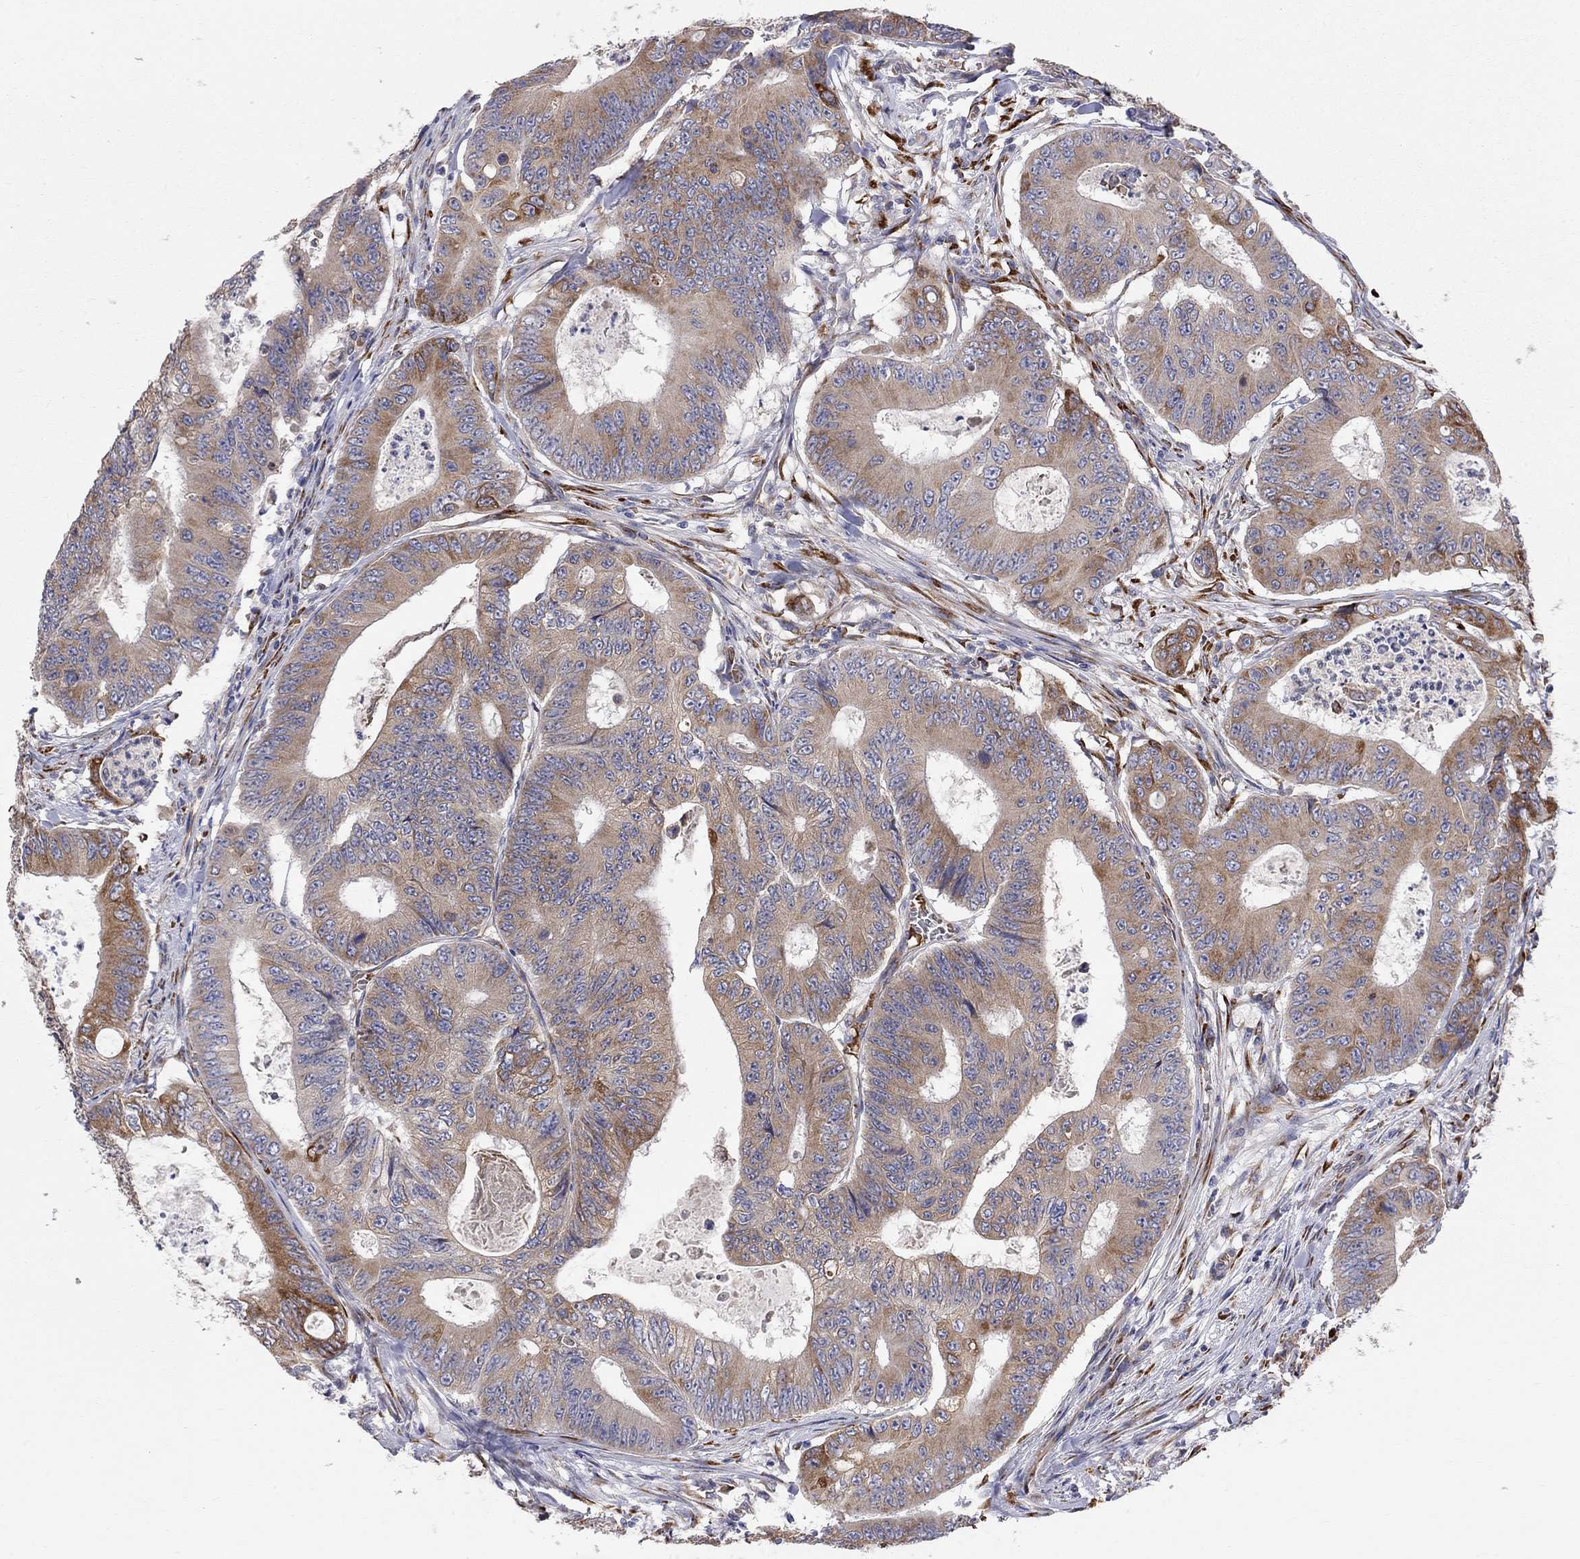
{"staining": {"intensity": "moderate", "quantity": ">75%", "location": "cytoplasmic/membranous"}, "tissue": "colorectal cancer", "cell_type": "Tumor cells", "image_type": "cancer", "snomed": [{"axis": "morphology", "description": "Adenocarcinoma, NOS"}, {"axis": "topography", "description": "Colon"}], "caption": "A photomicrograph showing moderate cytoplasmic/membranous positivity in approximately >75% of tumor cells in colorectal adenocarcinoma, as visualized by brown immunohistochemical staining.", "gene": "CASTOR1", "patient": {"sex": "female", "age": 48}}